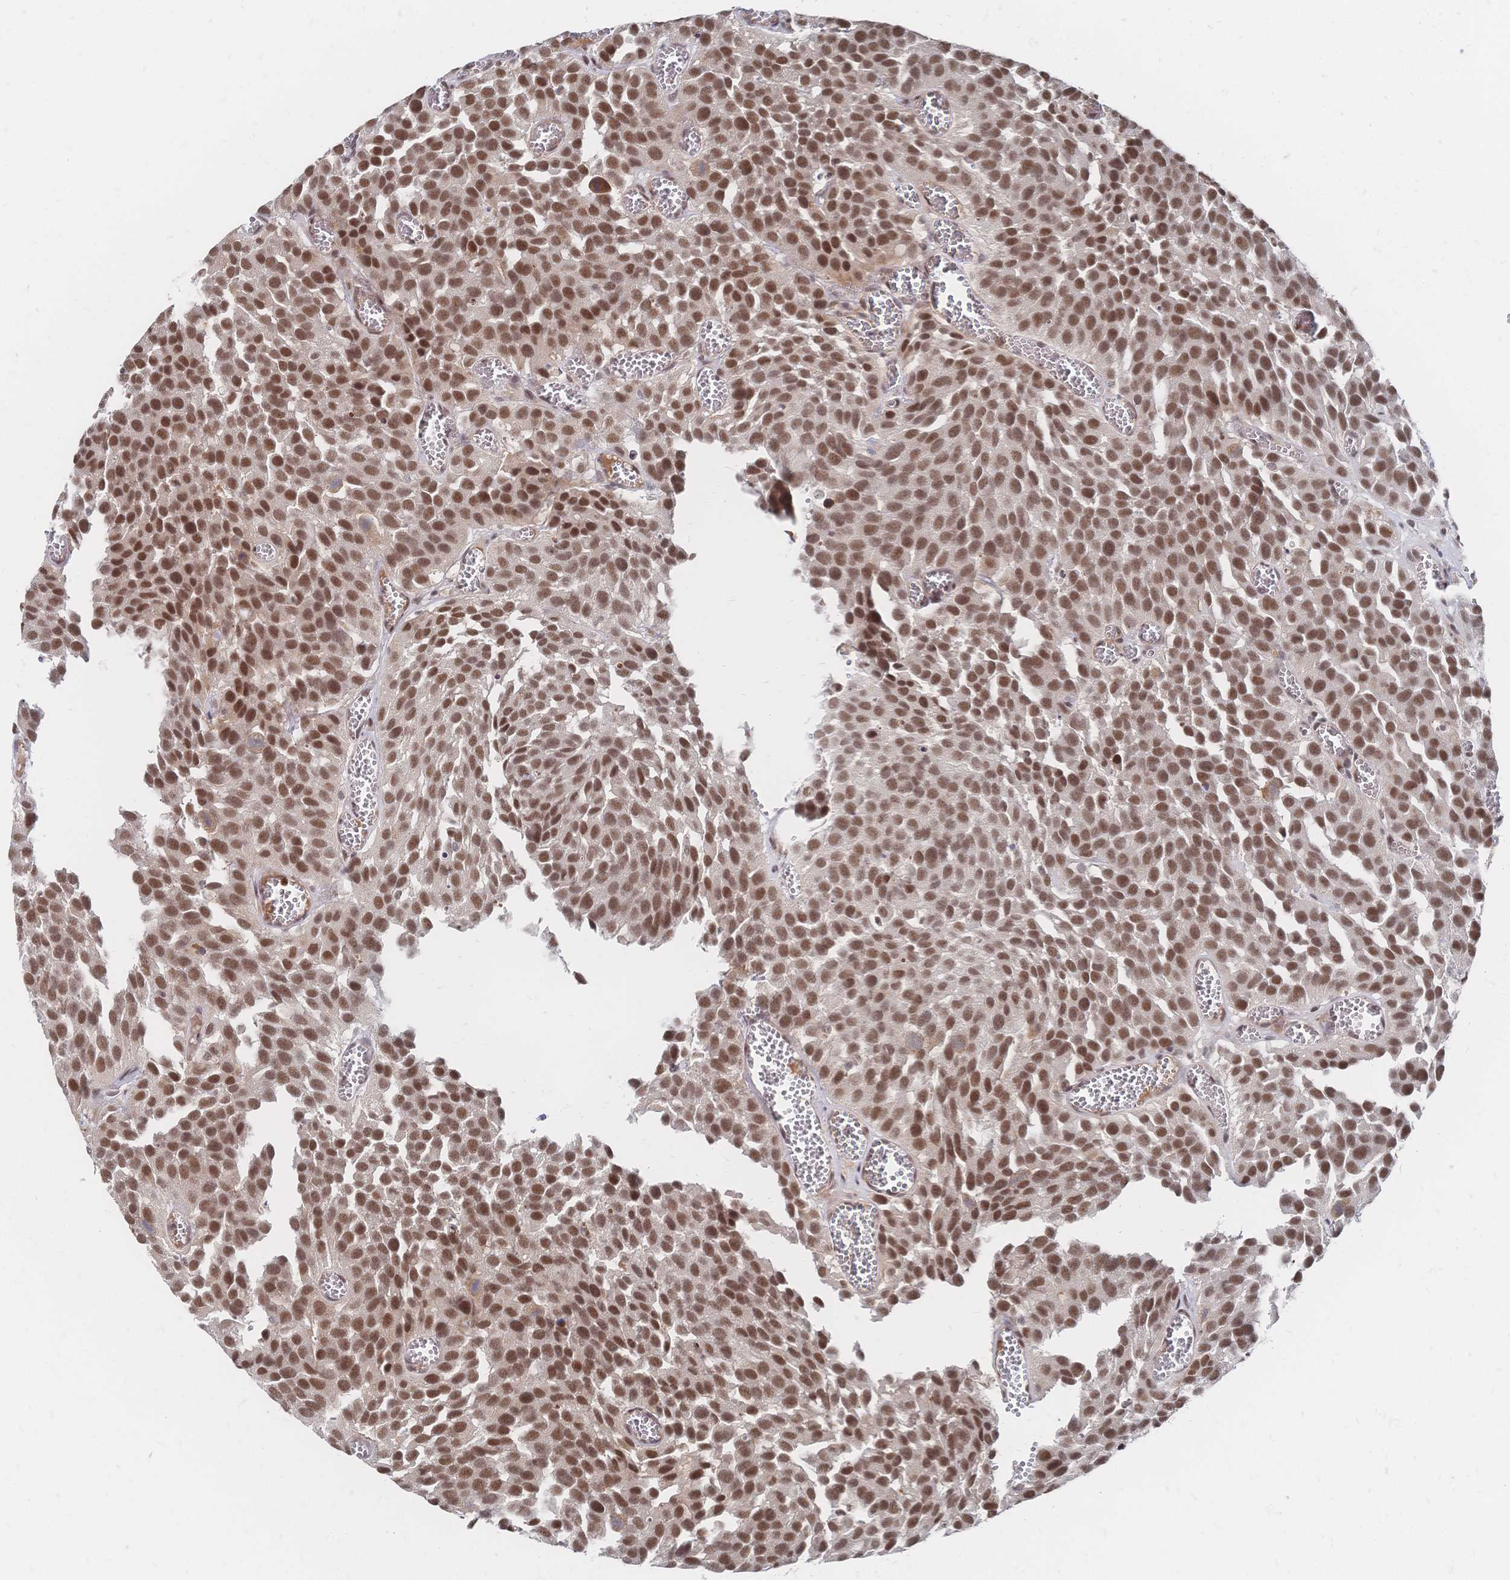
{"staining": {"intensity": "strong", "quantity": ">75%", "location": "nuclear"}, "tissue": "urothelial cancer", "cell_type": "Tumor cells", "image_type": "cancer", "snomed": [{"axis": "morphology", "description": "Urothelial carcinoma, Low grade"}, {"axis": "topography", "description": "Urinary bladder"}], "caption": "Urothelial cancer tissue demonstrates strong nuclear expression in about >75% of tumor cells, visualized by immunohistochemistry.", "gene": "NELFA", "patient": {"sex": "female", "age": 69}}